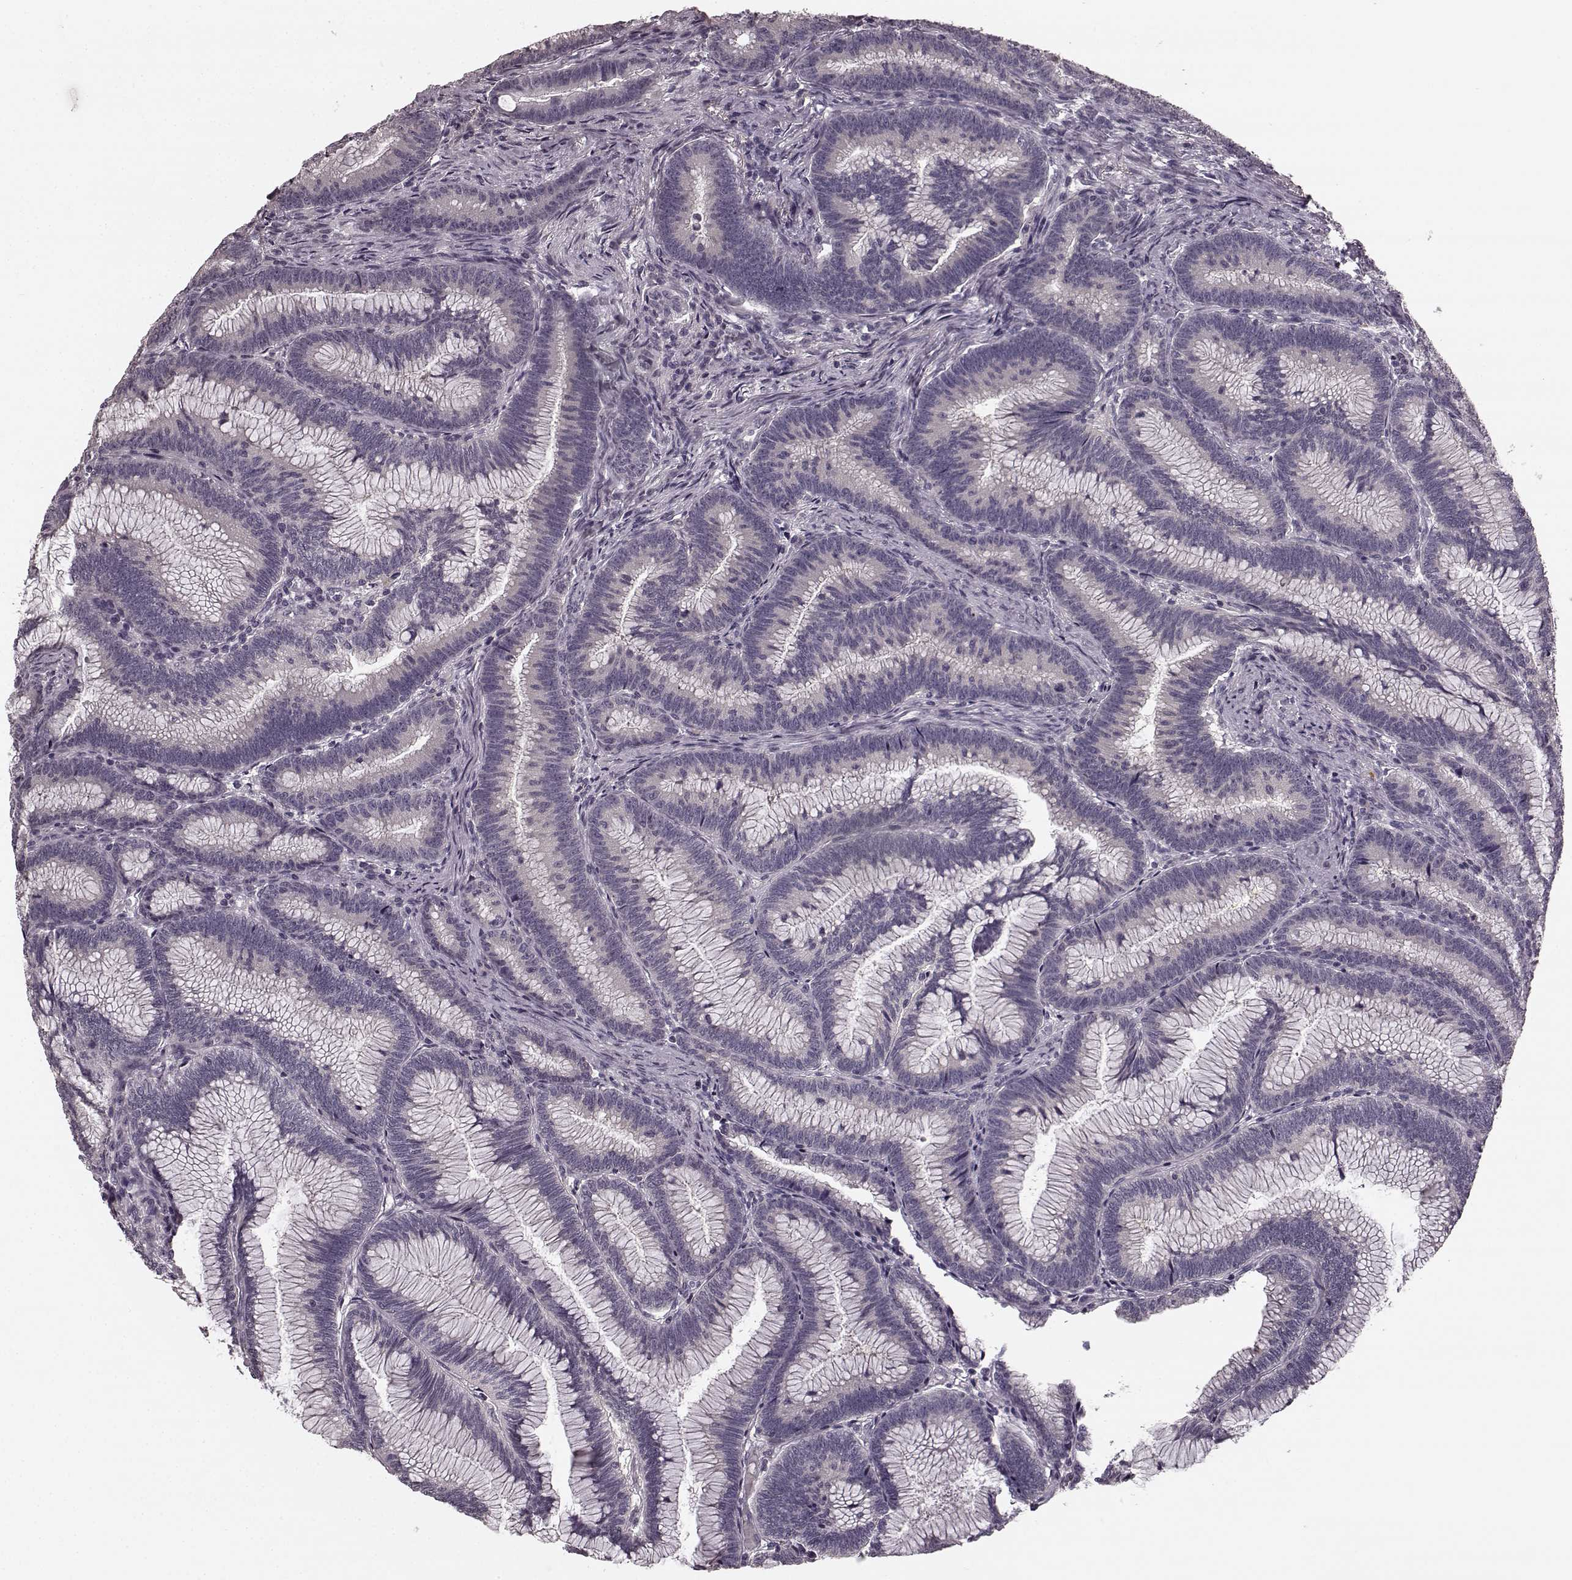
{"staining": {"intensity": "moderate", "quantity": "<25%", "location": "cytoplasmic/membranous"}, "tissue": "colorectal cancer", "cell_type": "Tumor cells", "image_type": "cancer", "snomed": [{"axis": "morphology", "description": "Adenocarcinoma, NOS"}, {"axis": "topography", "description": "Colon"}], "caption": "Protein staining by immunohistochemistry (IHC) demonstrates moderate cytoplasmic/membranous positivity in about <25% of tumor cells in colorectal cancer (adenocarcinoma).", "gene": "PRKCE", "patient": {"sex": "female", "age": 78}}